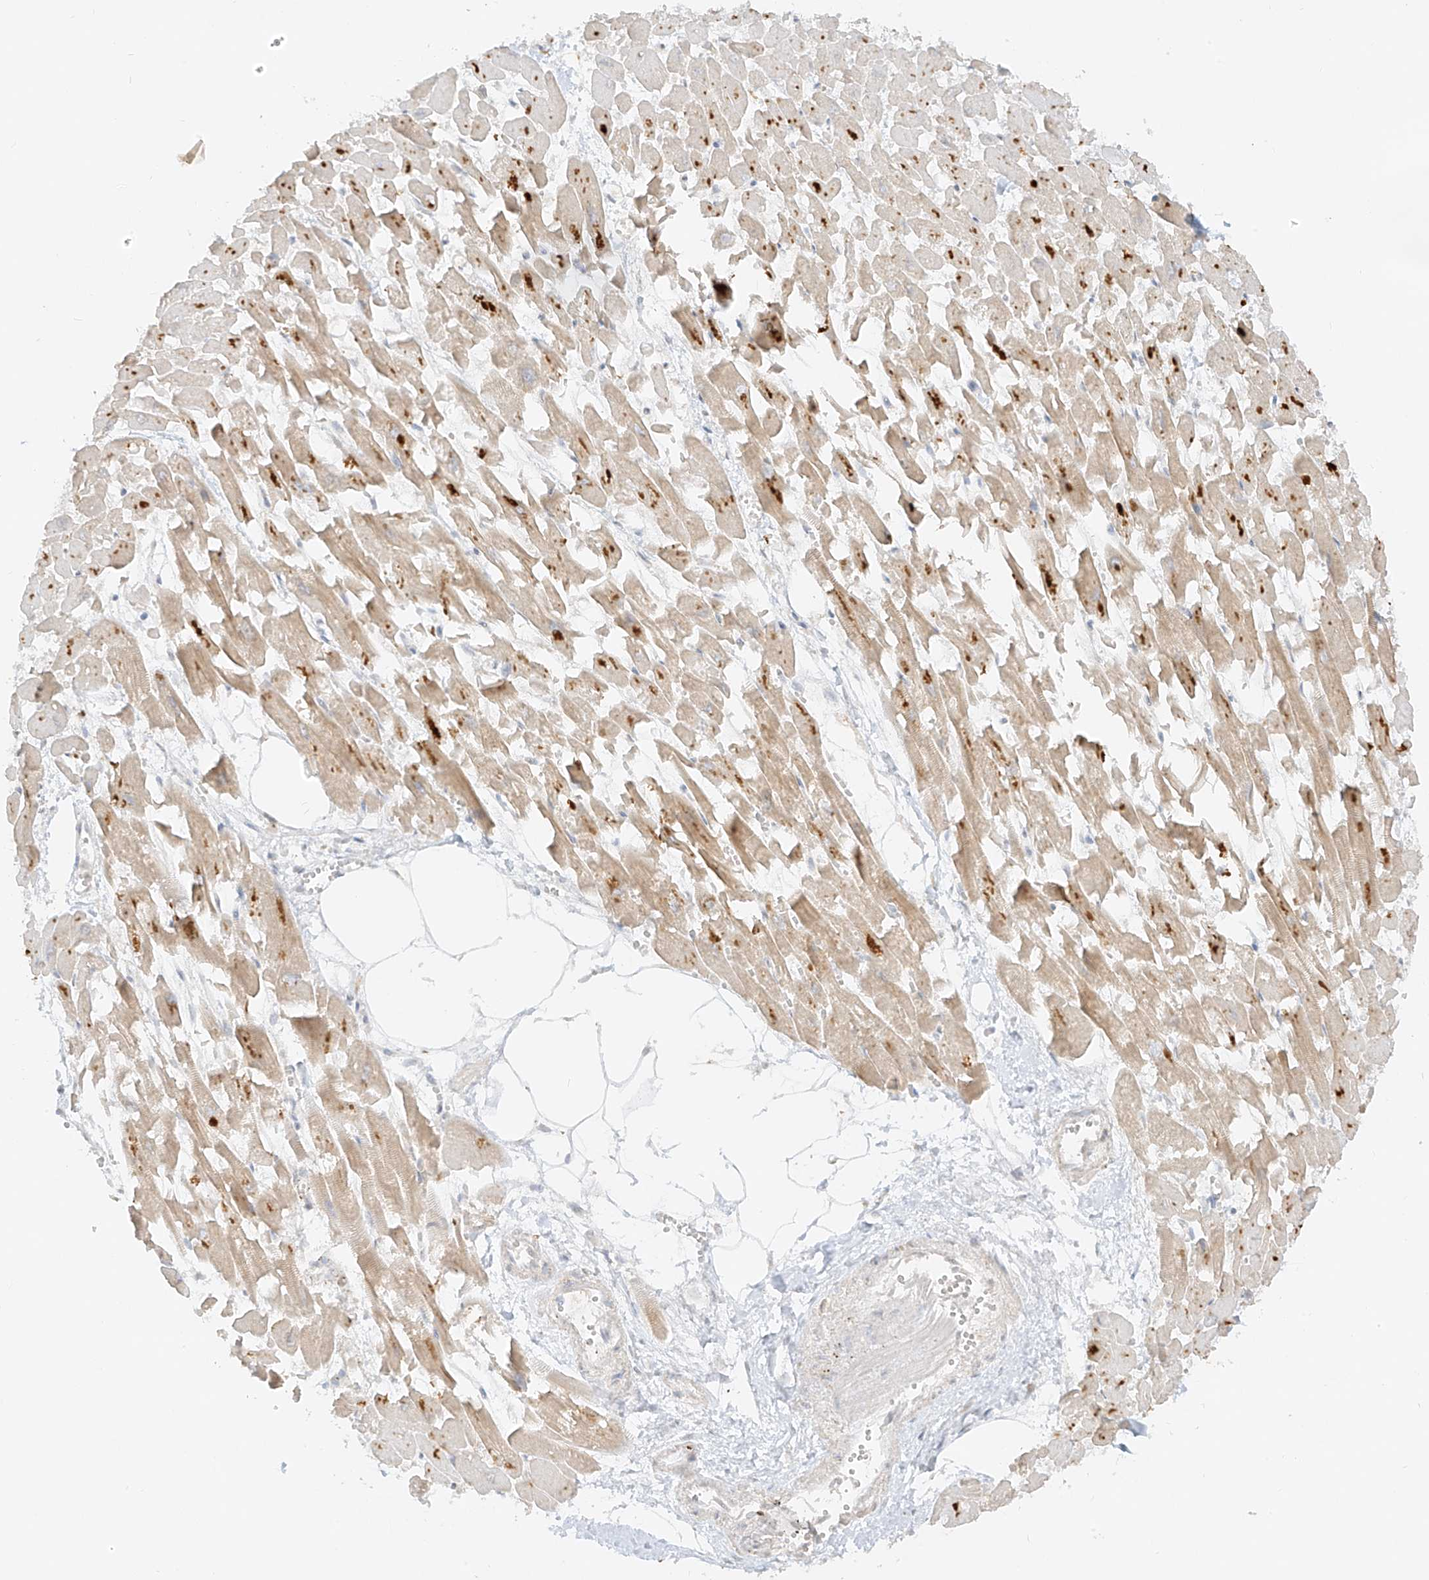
{"staining": {"intensity": "weak", "quantity": ">75%", "location": "cytoplasmic/membranous"}, "tissue": "heart muscle", "cell_type": "Cardiomyocytes", "image_type": "normal", "snomed": [{"axis": "morphology", "description": "Normal tissue, NOS"}, {"axis": "topography", "description": "Heart"}], "caption": "A high-resolution photomicrograph shows IHC staining of unremarkable heart muscle, which displays weak cytoplasmic/membranous expression in about >75% of cardiomyocytes. The protein of interest is shown in brown color, while the nuclei are stained blue.", "gene": "LIPT1", "patient": {"sex": "female", "age": 64}}